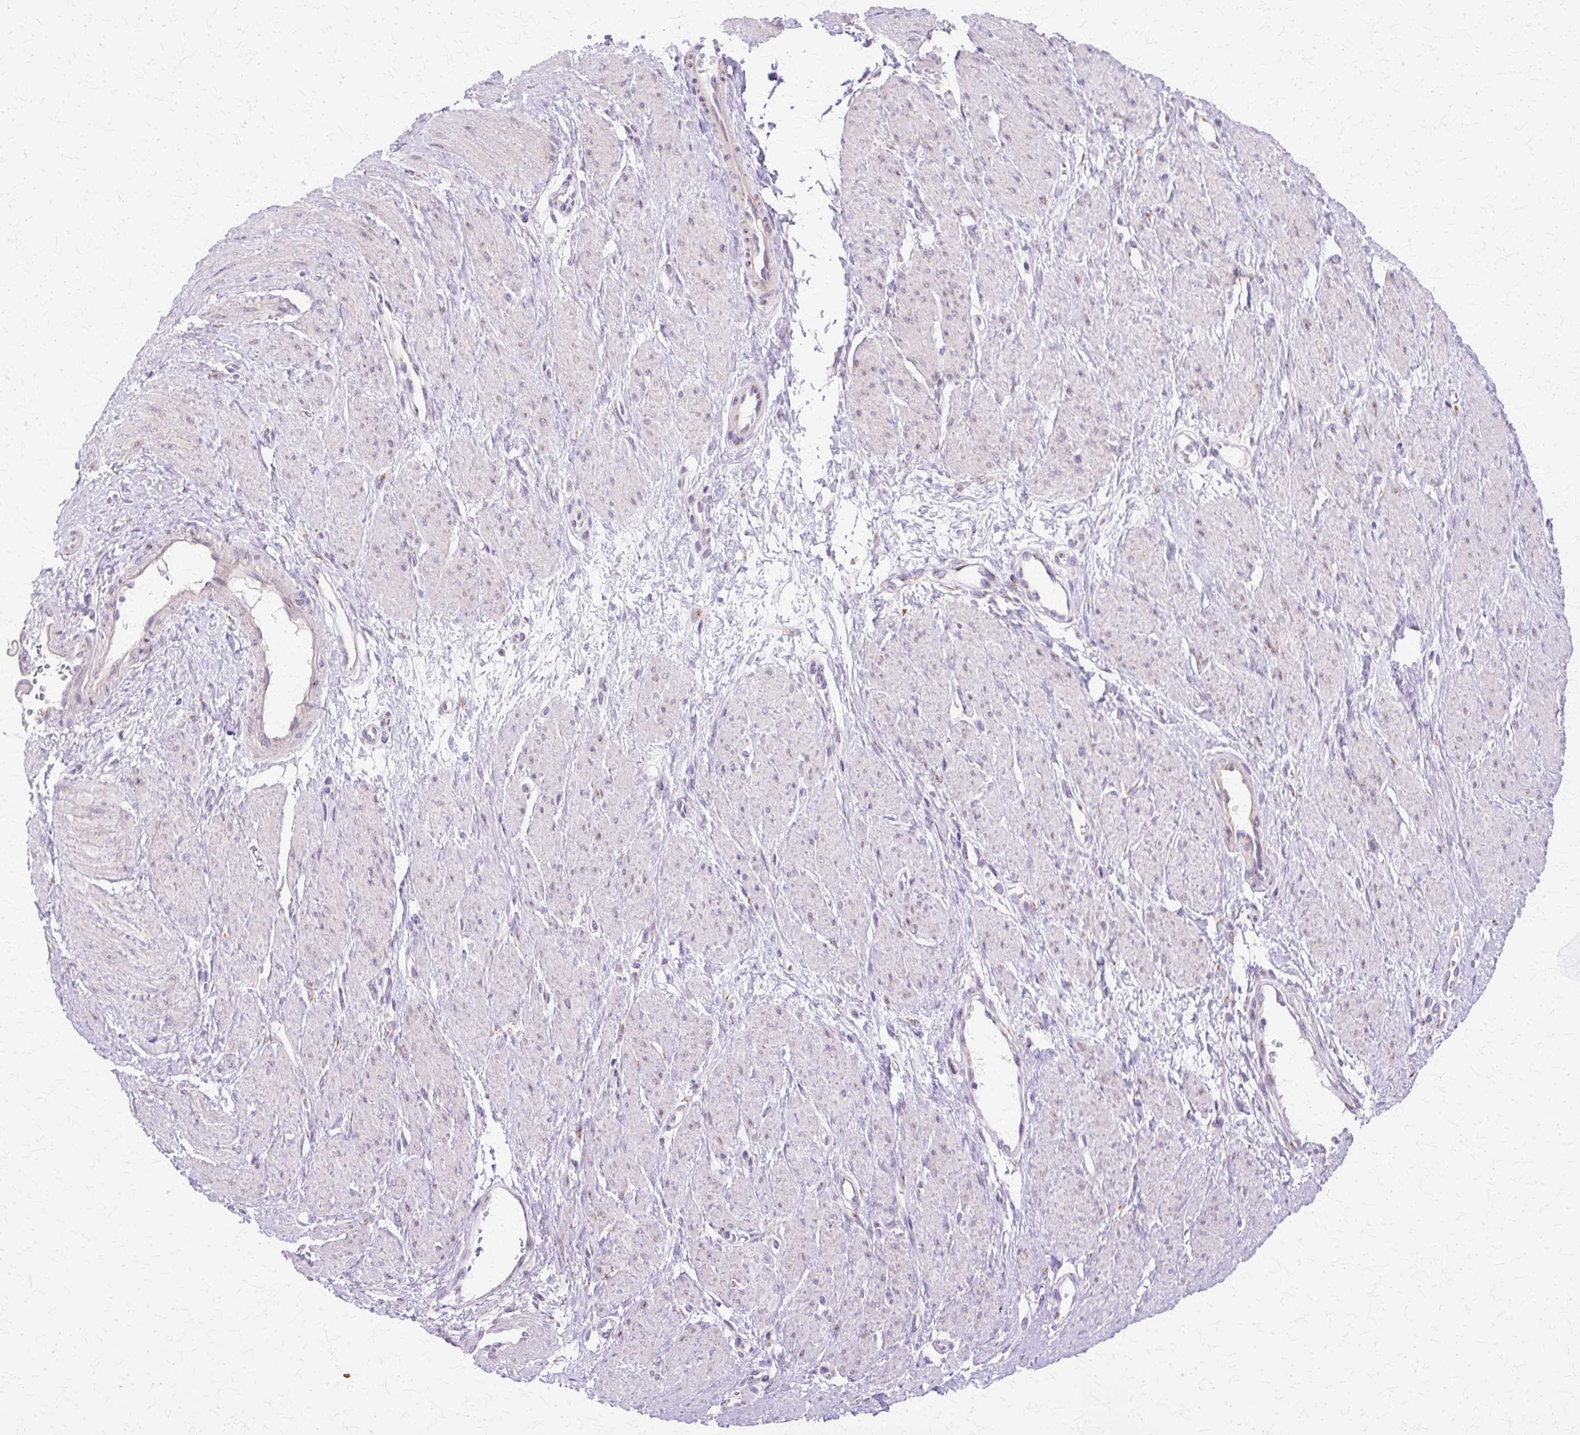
{"staining": {"intensity": "negative", "quantity": "none", "location": "none"}, "tissue": "smooth muscle", "cell_type": "Smooth muscle cells", "image_type": "normal", "snomed": [{"axis": "morphology", "description": "Normal tissue, NOS"}, {"axis": "topography", "description": "Smooth muscle"}, {"axis": "topography", "description": "Uterus"}], "caption": "The immunohistochemistry image has no significant staining in smooth muscle cells of smooth muscle.", "gene": "TBC1D3B", "patient": {"sex": "female", "age": 39}}